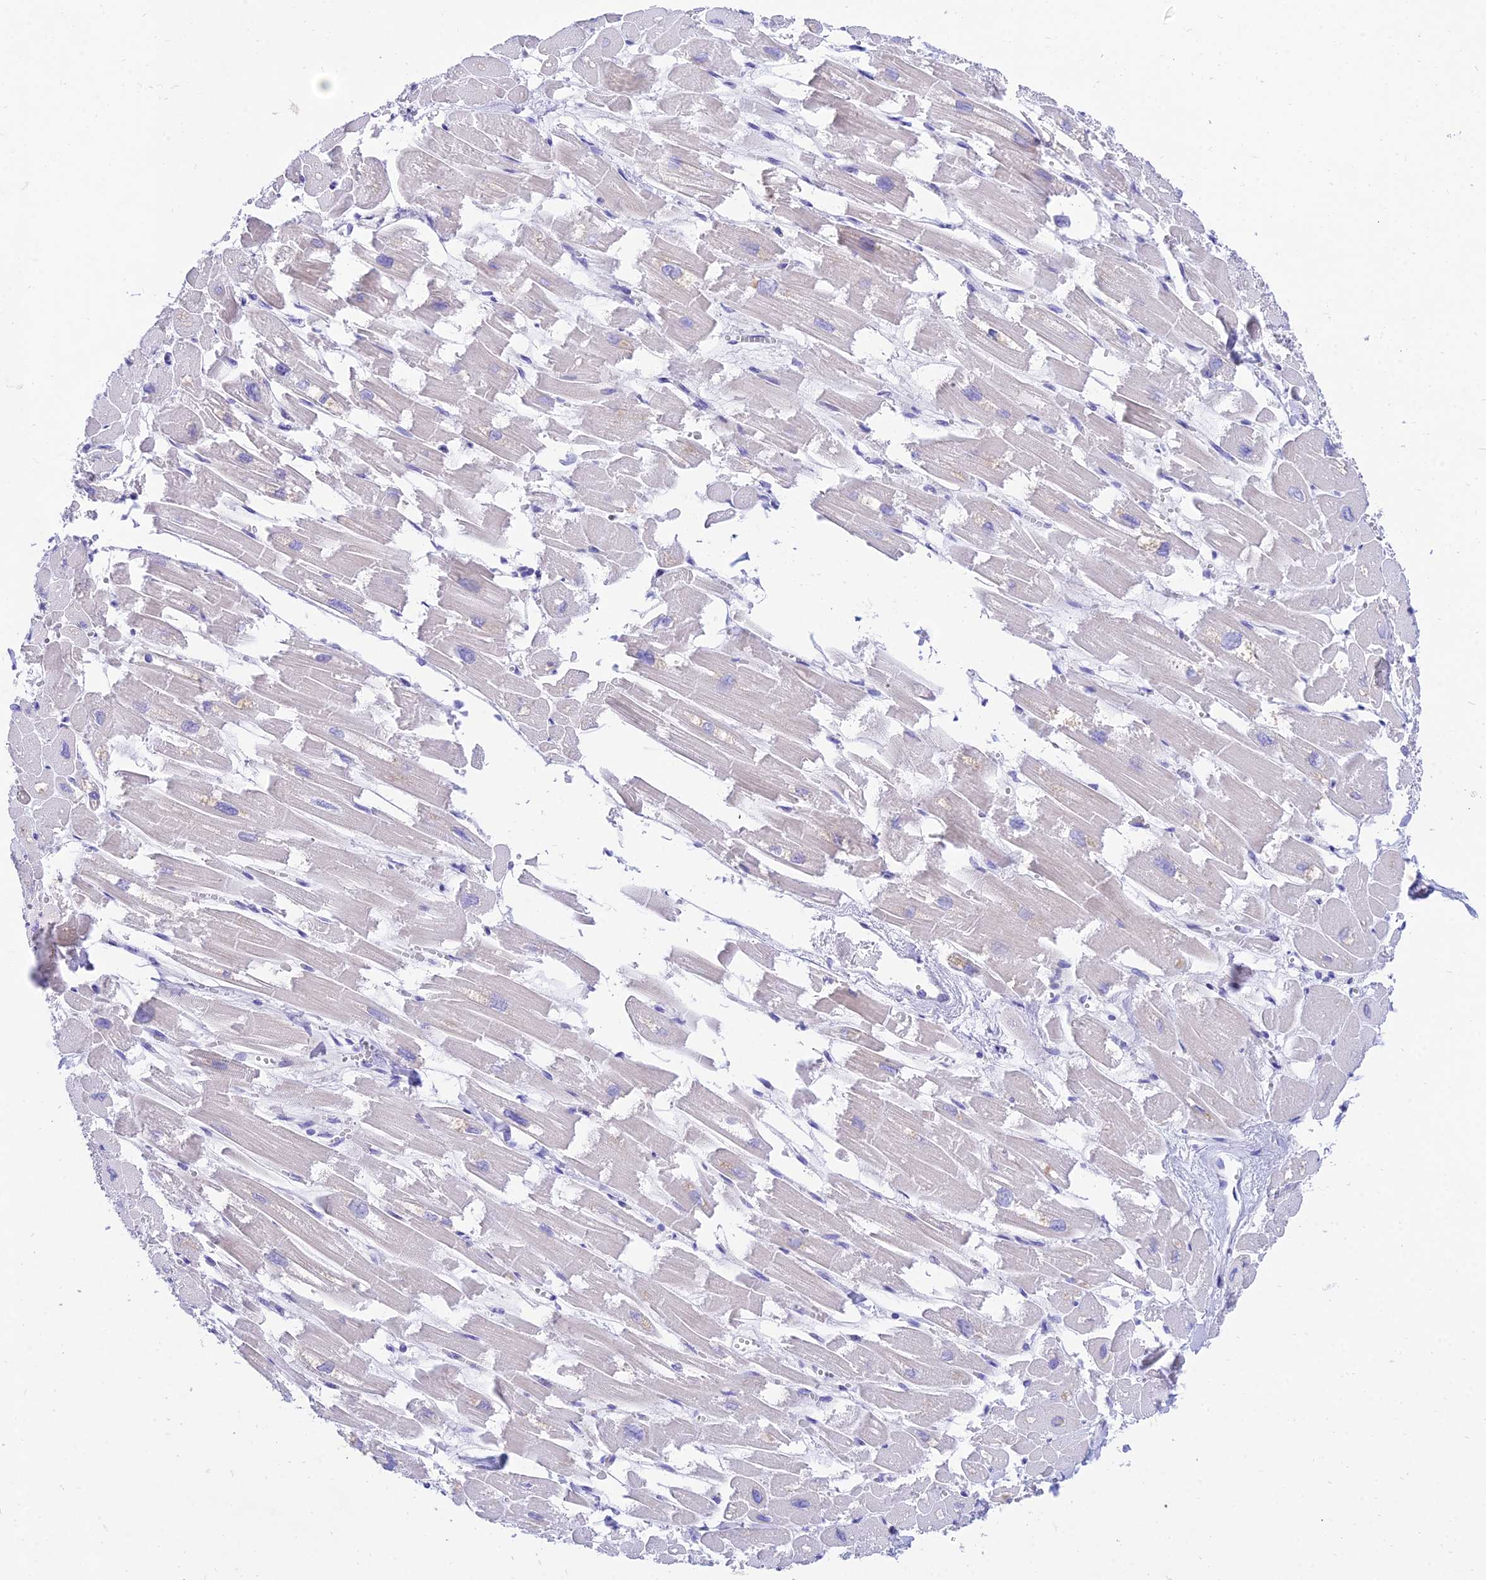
{"staining": {"intensity": "moderate", "quantity": "<25%", "location": "cytoplasmic/membranous"}, "tissue": "heart muscle", "cell_type": "Cardiomyocytes", "image_type": "normal", "snomed": [{"axis": "morphology", "description": "Normal tissue, NOS"}, {"axis": "topography", "description": "Heart"}], "caption": "Immunohistochemical staining of unremarkable human heart muscle shows <25% levels of moderate cytoplasmic/membranous protein positivity in approximately <25% of cardiomyocytes. The protein of interest is stained brown, and the nuclei are stained in blue (DAB IHC with brightfield microscopy, high magnification).", "gene": "TAC3", "patient": {"sex": "male", "age": 54}}